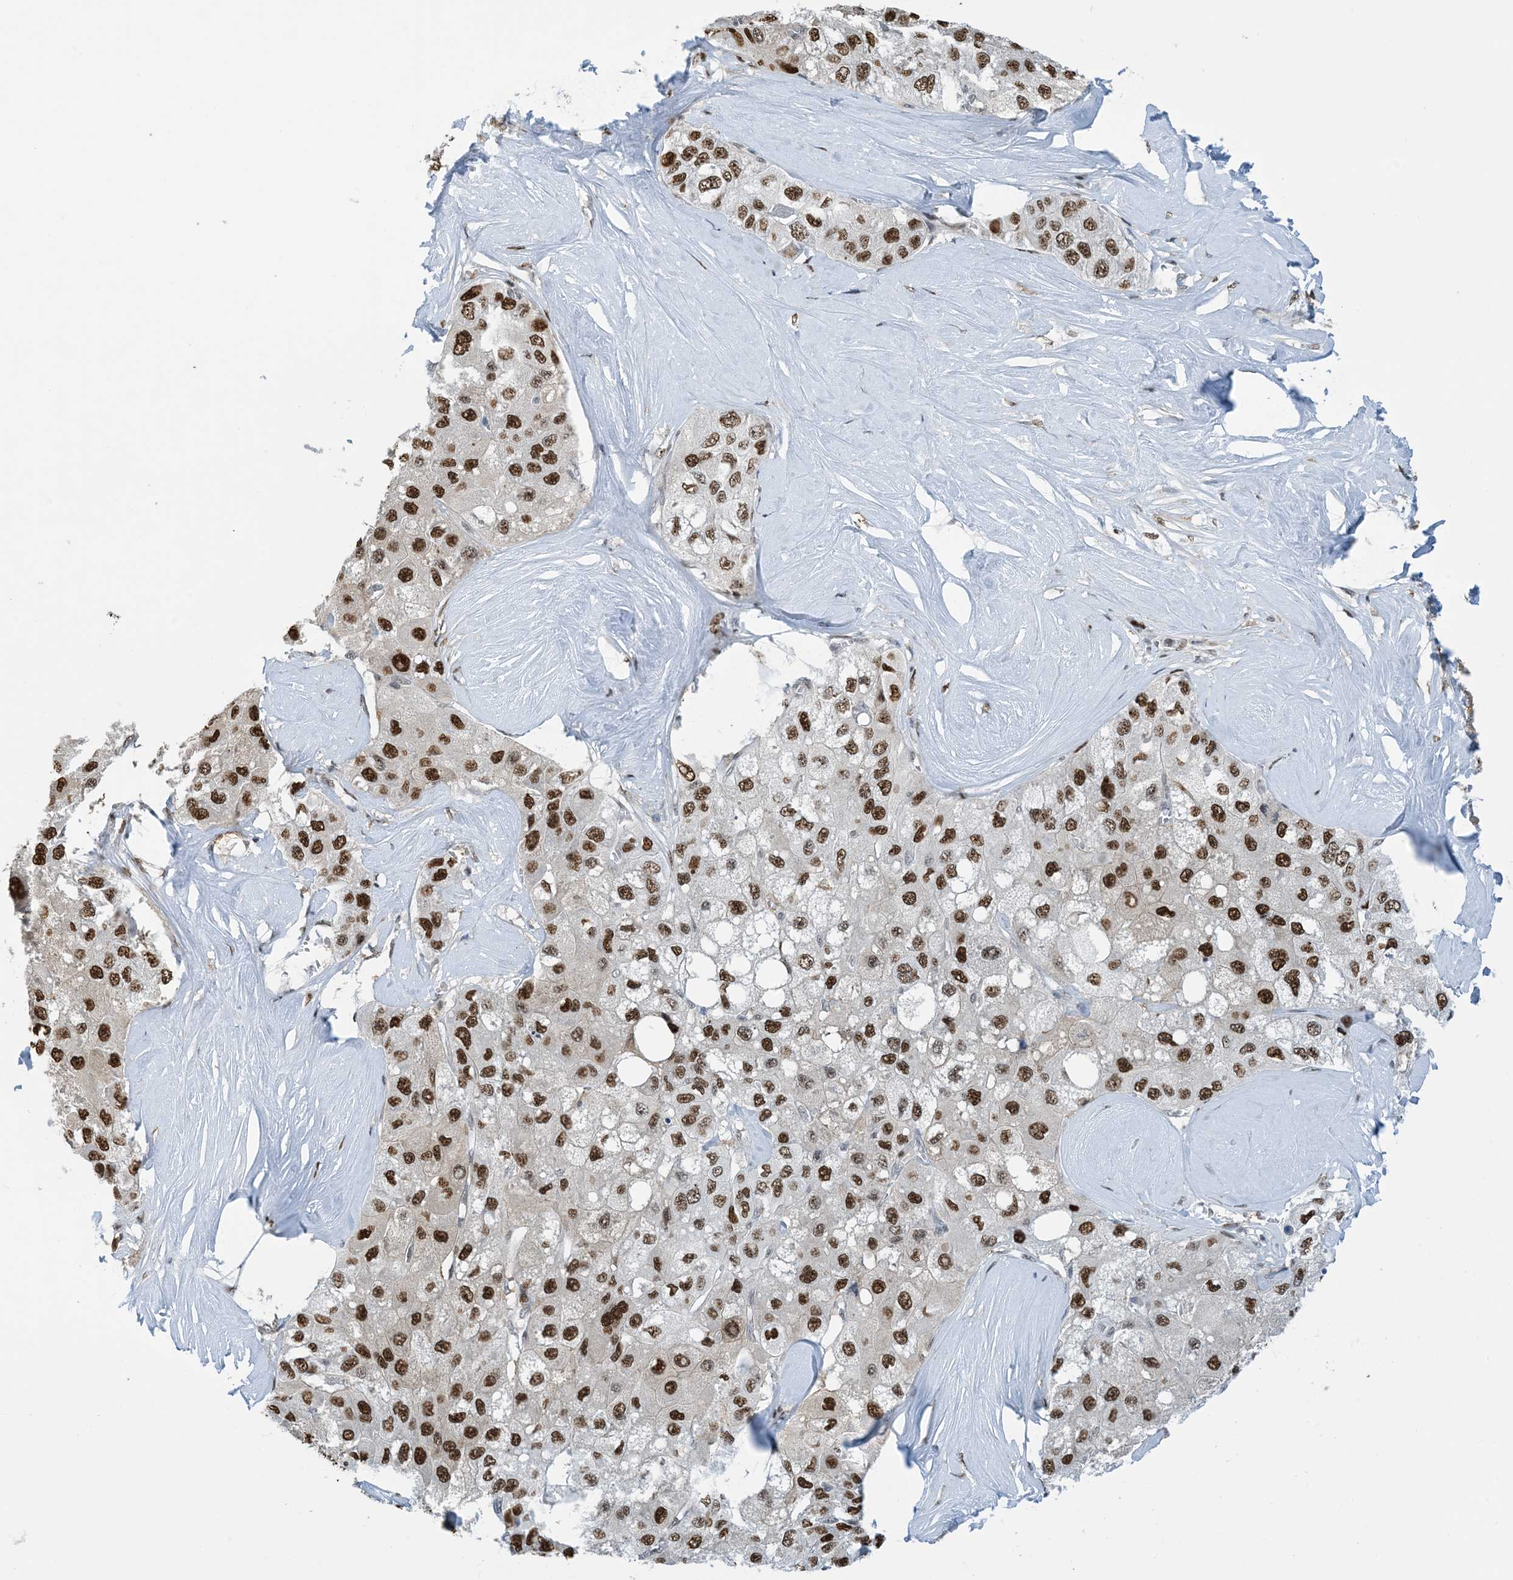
{"staining": {"intensity": "strong", "quantity": ">75%", "location": "nuclear"}, "tissue": "liver cancer", "cell_type": "Tumor cells", "image_type": "cancer", "snomed": [{"axis": "morphology", "description": "Carcinoma, Hepatocellular, NOS"}, {"axis": "topography", "description": "Liver"}], "caption": "Tumor cells reveal strong nuclear staining in about >75% of cells in liver cancer. (DAB (3,3'-diaminobenzidine) IHC, brown staining for protein, blue staining for nuclei).", "gene": "HEMK1", "patient": {"sex": "male", "age": 80}}